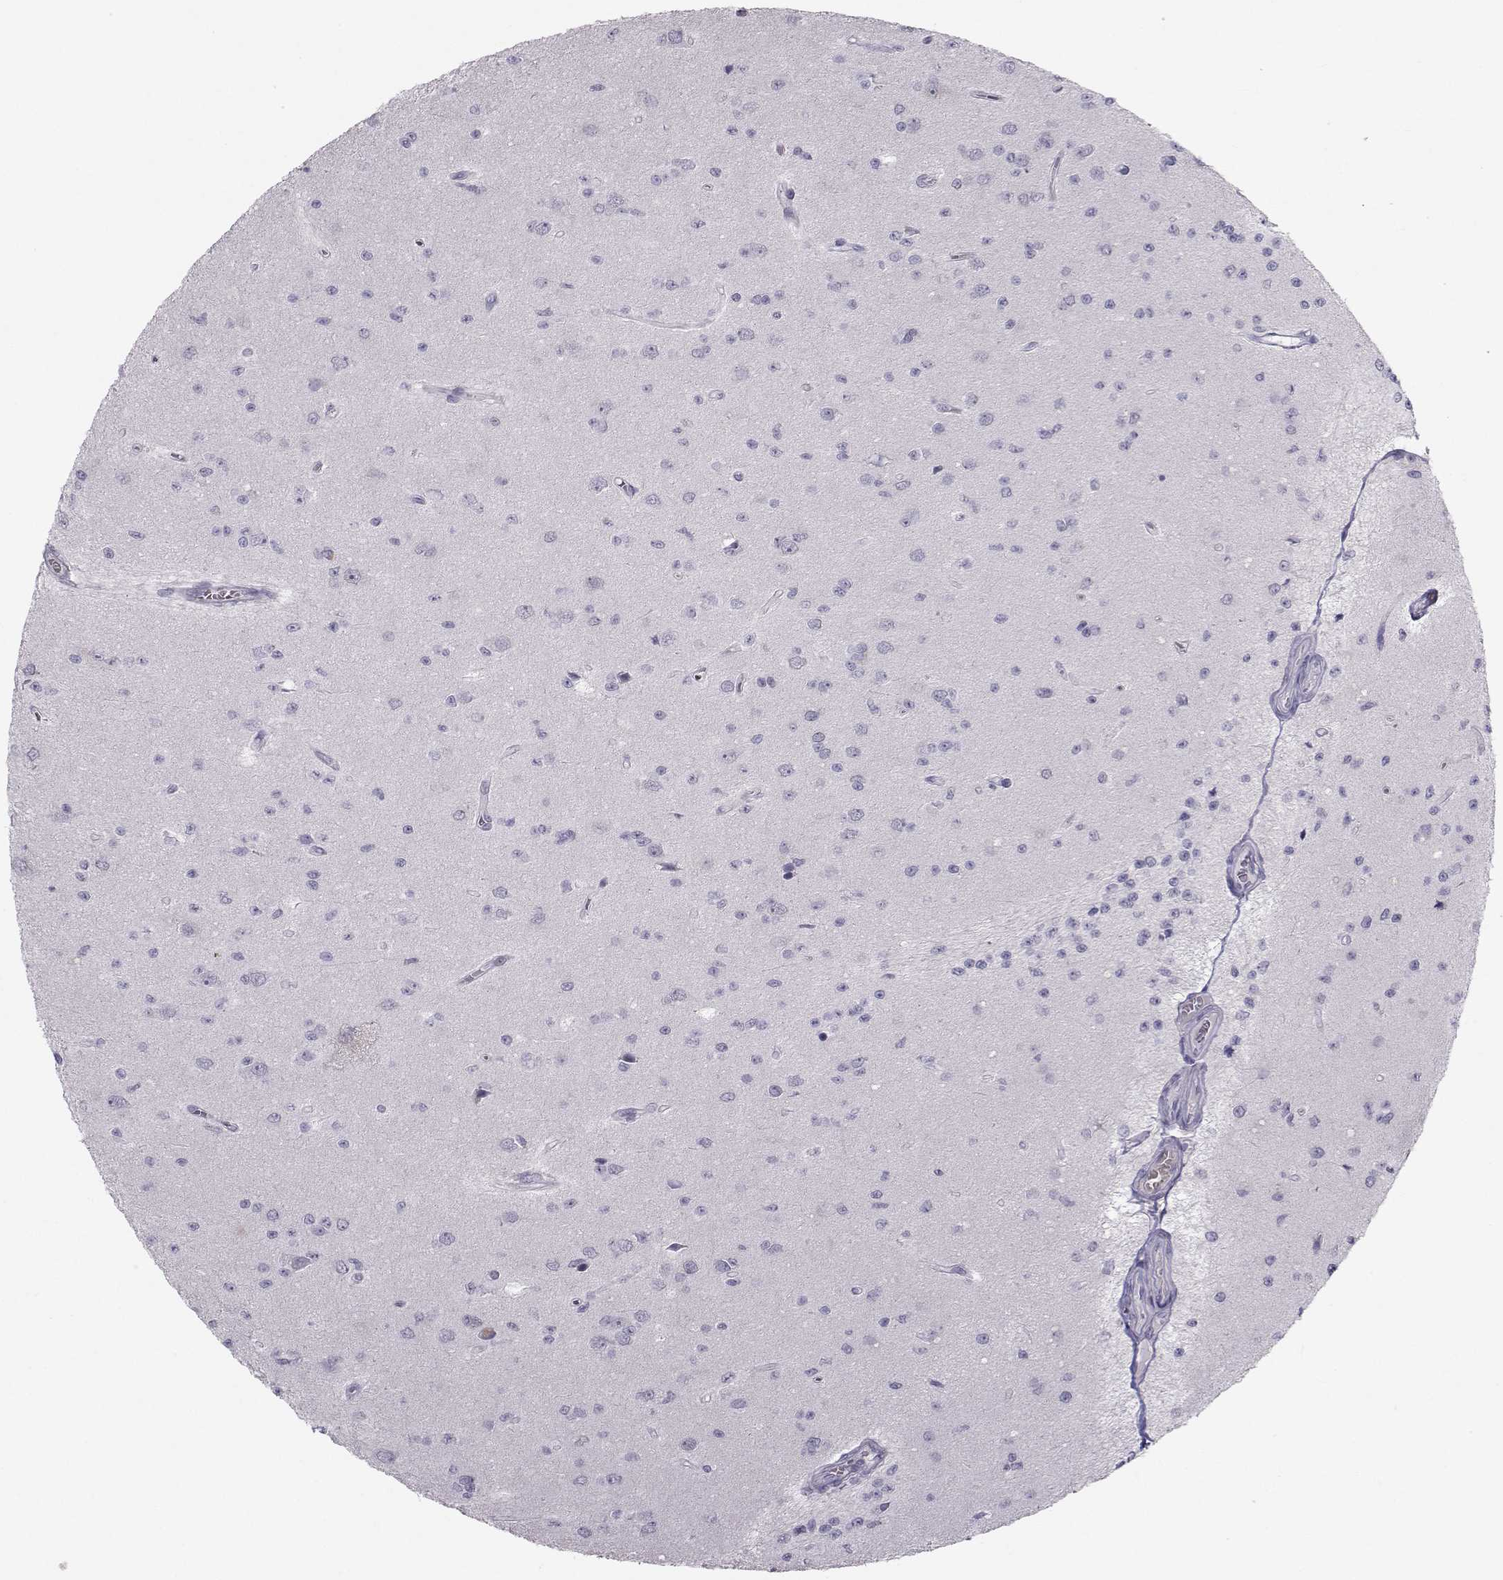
{"staining": {"intensity": "negative", "quantity": "none", "location": "none"}, "tissue": "glioma", "cell_type": "Tumor cells", "image_type": "cancer", "snomed": [{"axis": "morphology", "description": "Glioma, malignant, Low grade"}, {"axis": "topography", "description": "Brain"}], "caption": "Tumor cells show no significant protein expression in glioma.", "gene": "GARIN3", "patient": {"sex": "female", "age": 45}}